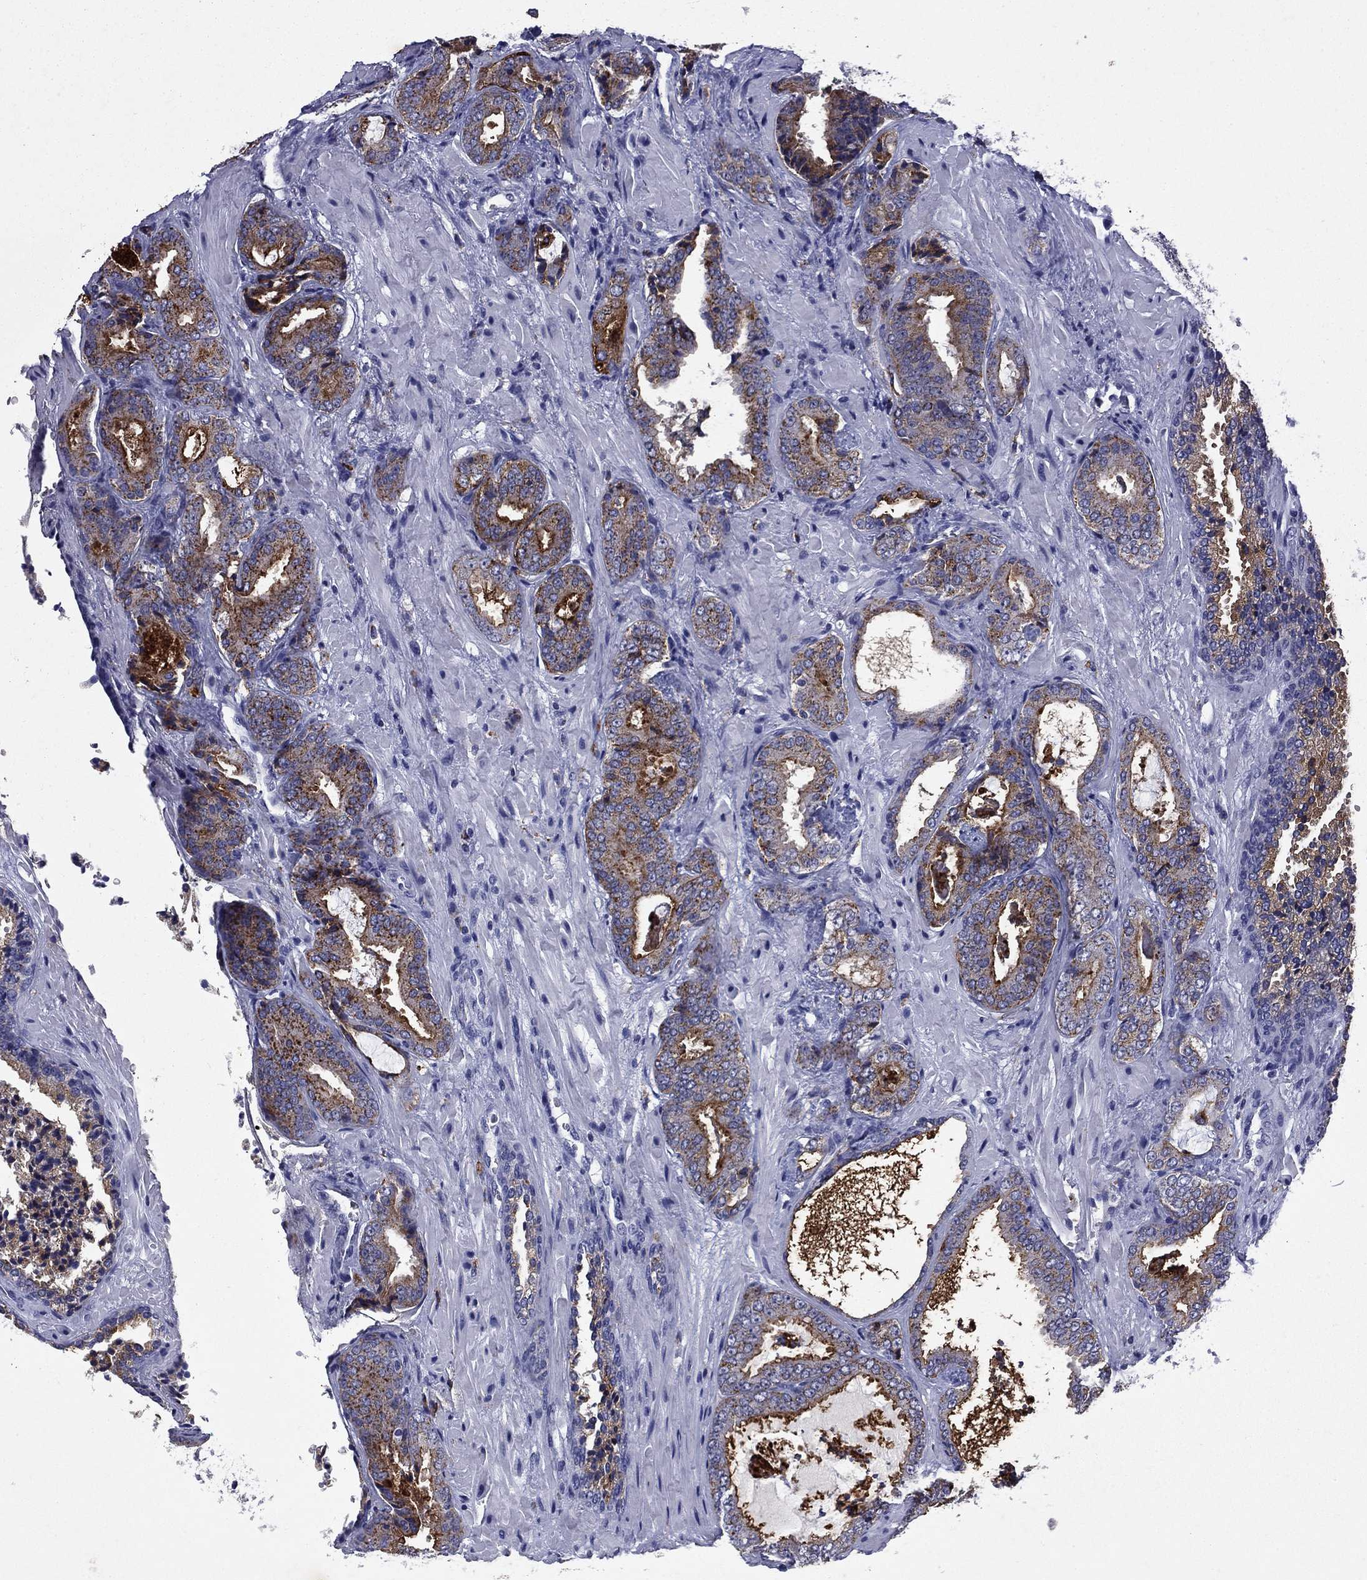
{"staining": {"intensity": "strong", "quantity": "25%-75%", "location": "cytoplasmic/membranous"}, "tissue": "prostate cancer", "cell_type": "Tumor cells", "image_type": "cancer", "snomed": [{"axis": "morphology", "description": "Adenocarcinoma, Low grade"}, {"axis": "topography", "description": "Prostate"}], "caption": "This is an image of immunohistochemistry (IHC) staining of prostate cancer (adenocarcinoma (low-grade)), which shows strong positivity in the cytoplasmic/membranous of tumor cells.", "gene": "MADCAM1", "patient": {"sex": "male", "age": 68}}